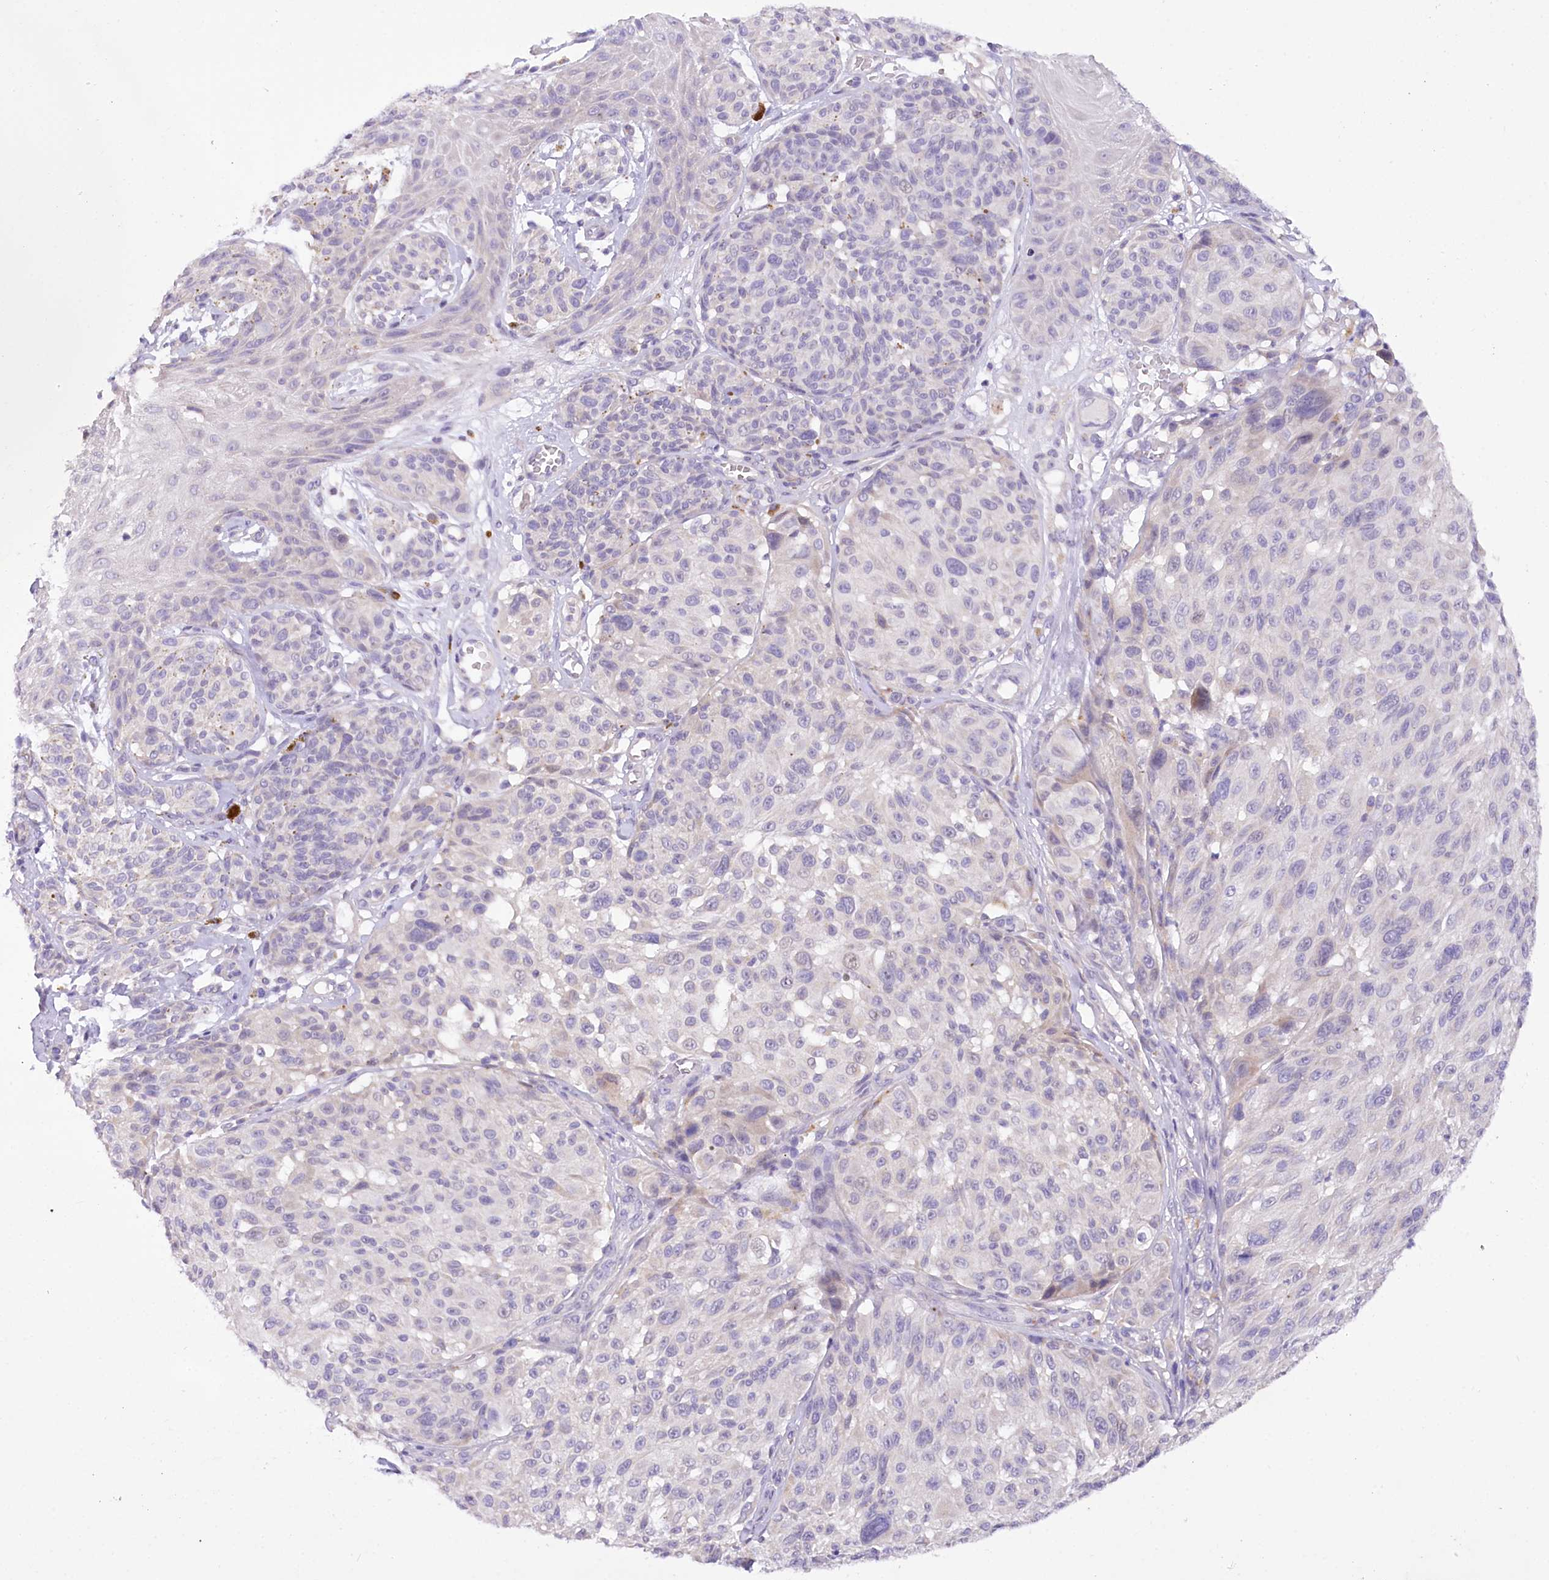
{"staining": {"intensity": "weak", "quantity": "<25%", "location": "cytoplasmic/membranous"}, "tissue": "melanoma", "cell_type": "Tumor cells", "image_type": "cancer", "snomed": [{"axis": "morphology", "description": "Malignant melanoma, NOS"}, {"axis": "topography", "description": "Skin"}], "caption": "Immunohistochemistry of melanoma shows no positivity in tumor cells.", "gene": "DCUN1D1", "patient": {"sex": "male", "age": 83}}